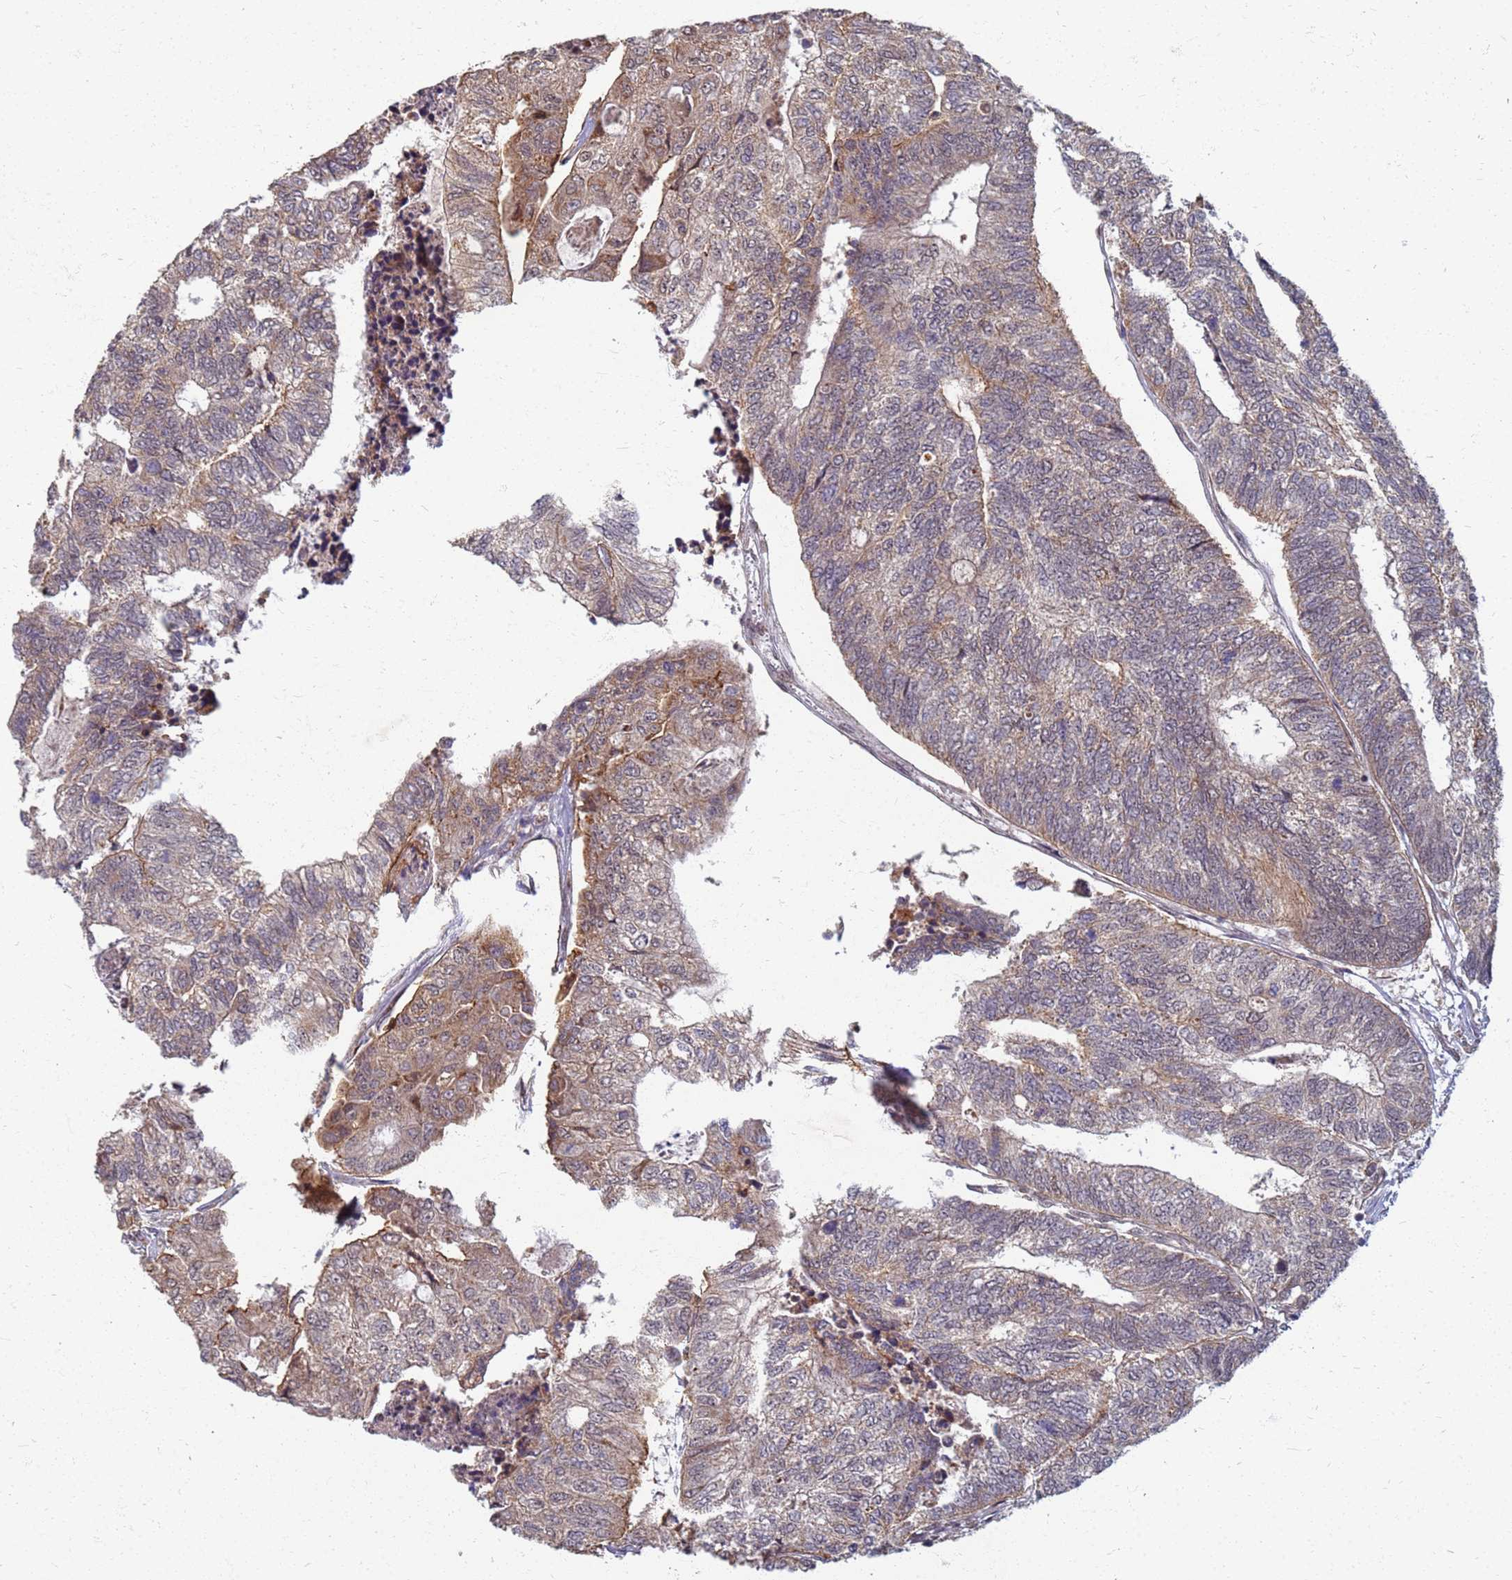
{"staining": {"intensity": "moderate", "quantity": "25%-75%", "location": "cytoplasmic/membranous"}, "tissue": "colorectal cancer", "cell_type": "Tumor cells", "image_type": "cancer", "snomed": [{"axis": "morphology", "description": "Adenocarcinoma, NOS"}, {"axis": "topography", "description": "Colon"}], "caption": "Protein staining reveals moderate cytoplasmic/membranous staining in about 25%-75% of tumor cells in adenocarcinoma (colorectal). The protein of interest is shown in brown color, while the nuclei are stained blue.", "gene": "ITGB4", "patient": {"sex": "female", "age": 67}}